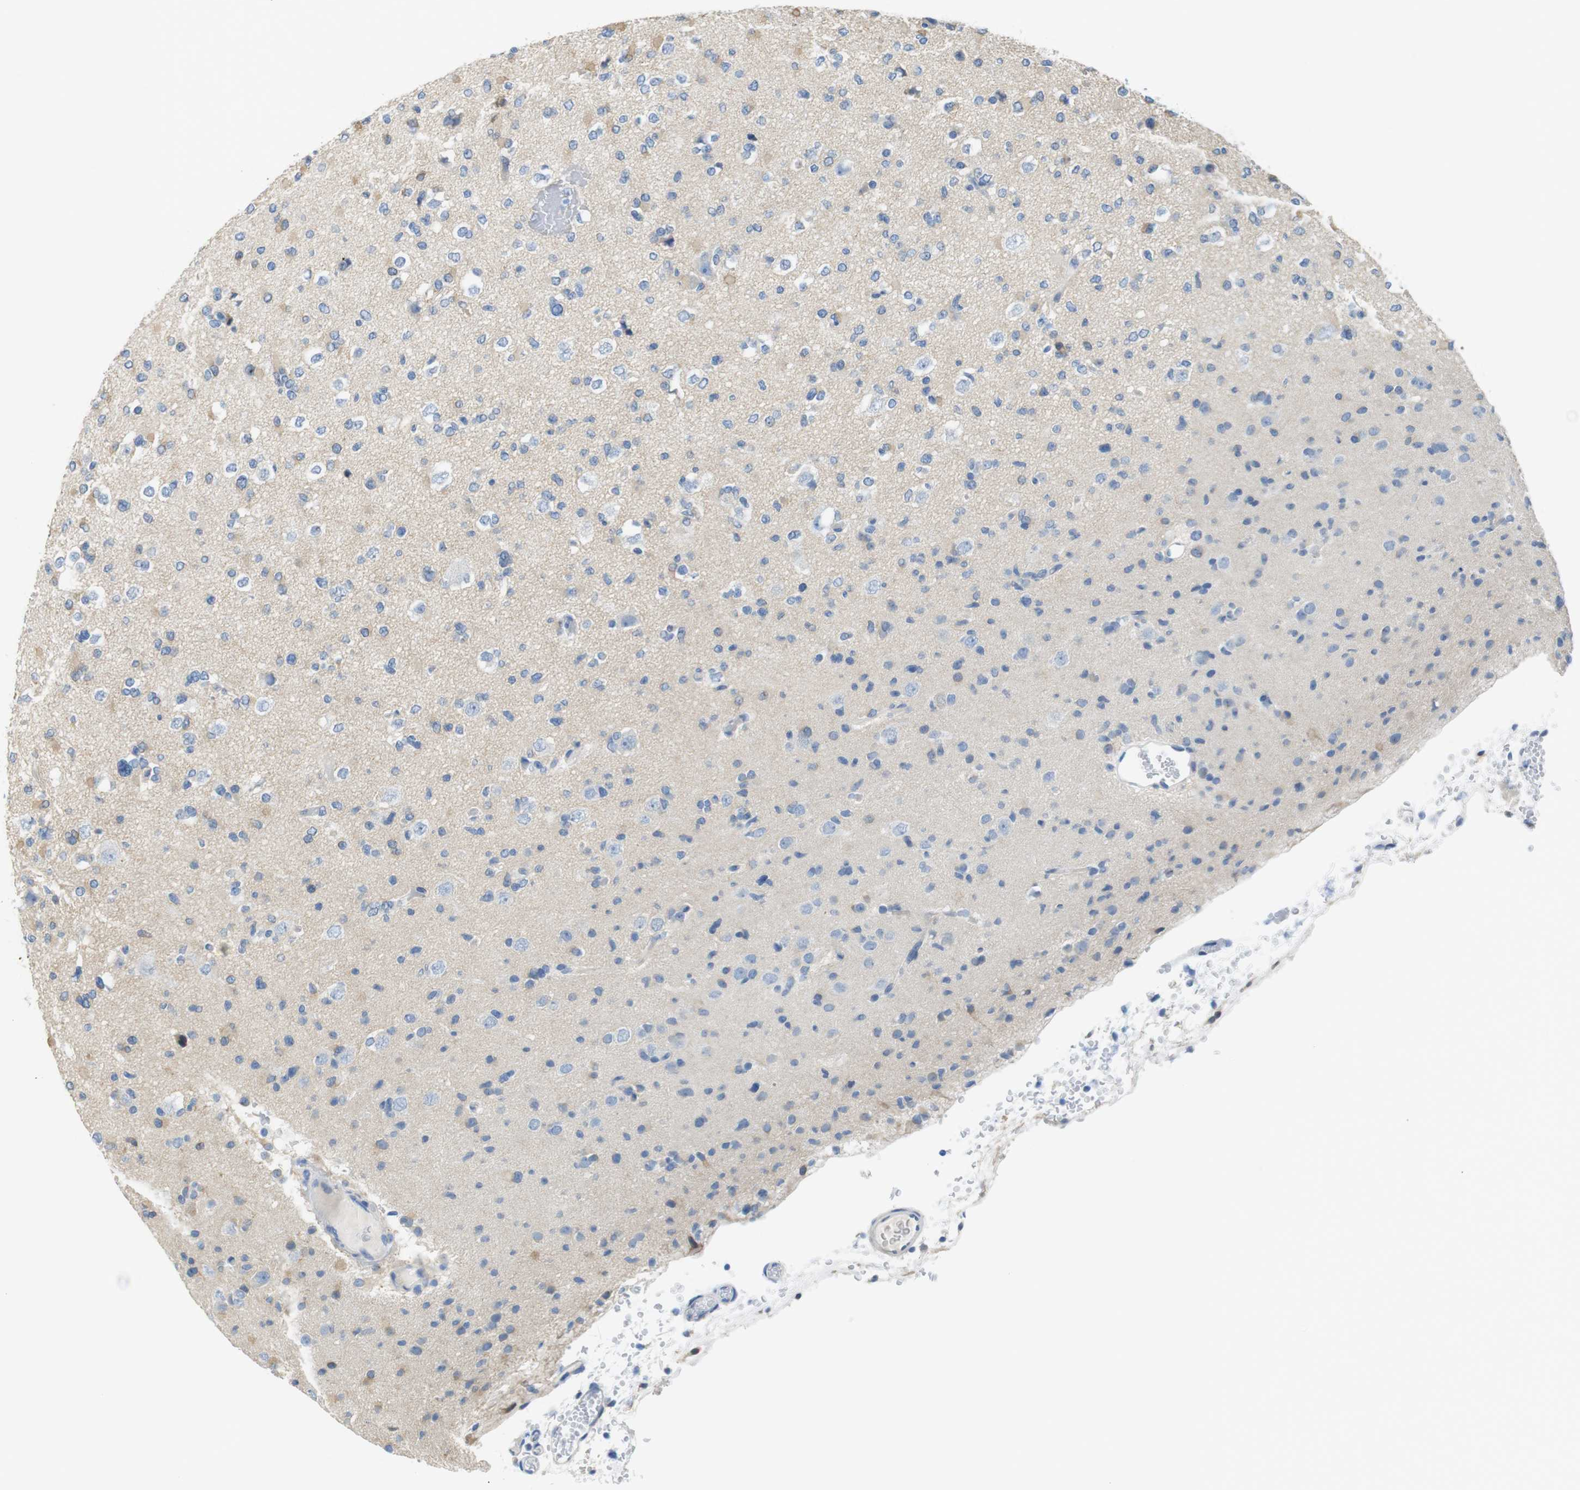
{"staining": {"intensity": "weak", "quantity": "<25%", "location": "cytoplasmic/membranous"}, "tissue": "glioma", "cell_type": "Tumor cells", "image_type": "cancer", "snomed": [{"axis": "morphology", "description": "Glioma, malignant, Low grade"}, {"axis": "topography", "description": "Brain"}], "caption": "A high-resolution photomicrograph shows IHC staining of malignant glioma (low-grade), which exhibits no significant expression in tumor cells.", "gene": "CDH8", "patient": {"sex": "female", "age": 22}}